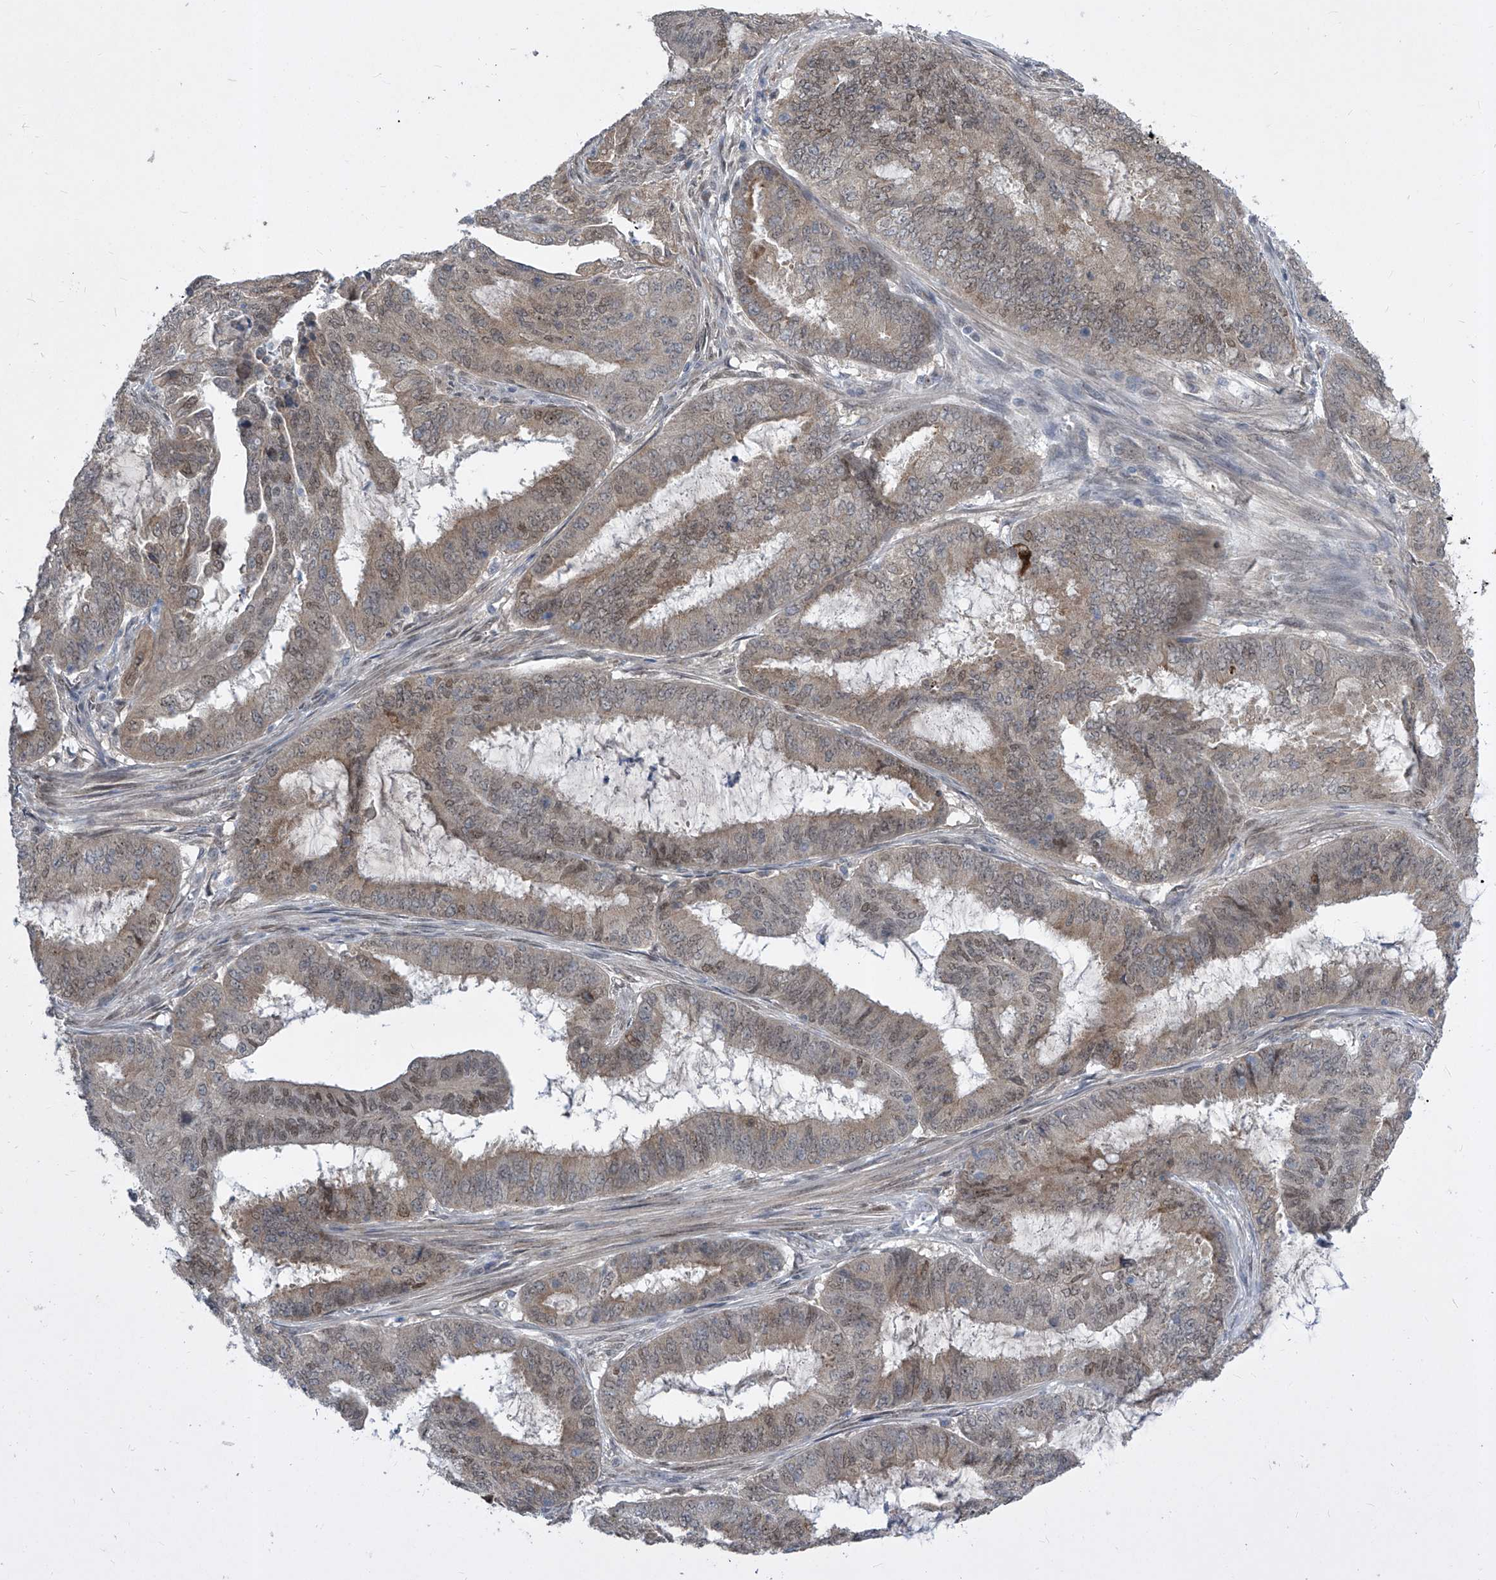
{"staining": {"intensity": "weak", "quantity": "25%-75%", "location": "cytoplasmic/membranous"}, "tissue": "endometrial cancer", "cell_type": "Tumor cells", "image_type": "cancer", "snomed": [{"axis": "morphology", "description": "Adenocarcinoma, NOS"}, {"axis": "topography", "description": "Endometrium"}], "caption": "DAB immunohistochemical staining of endometrial cancer (adenocarcinoma) demonstrates weak cytoplasmic/membranous protein positivity in approximately 25%-75% of tumor cells.", "gene": "CETN2", "patient": {"sex": "female", "age": 51}}